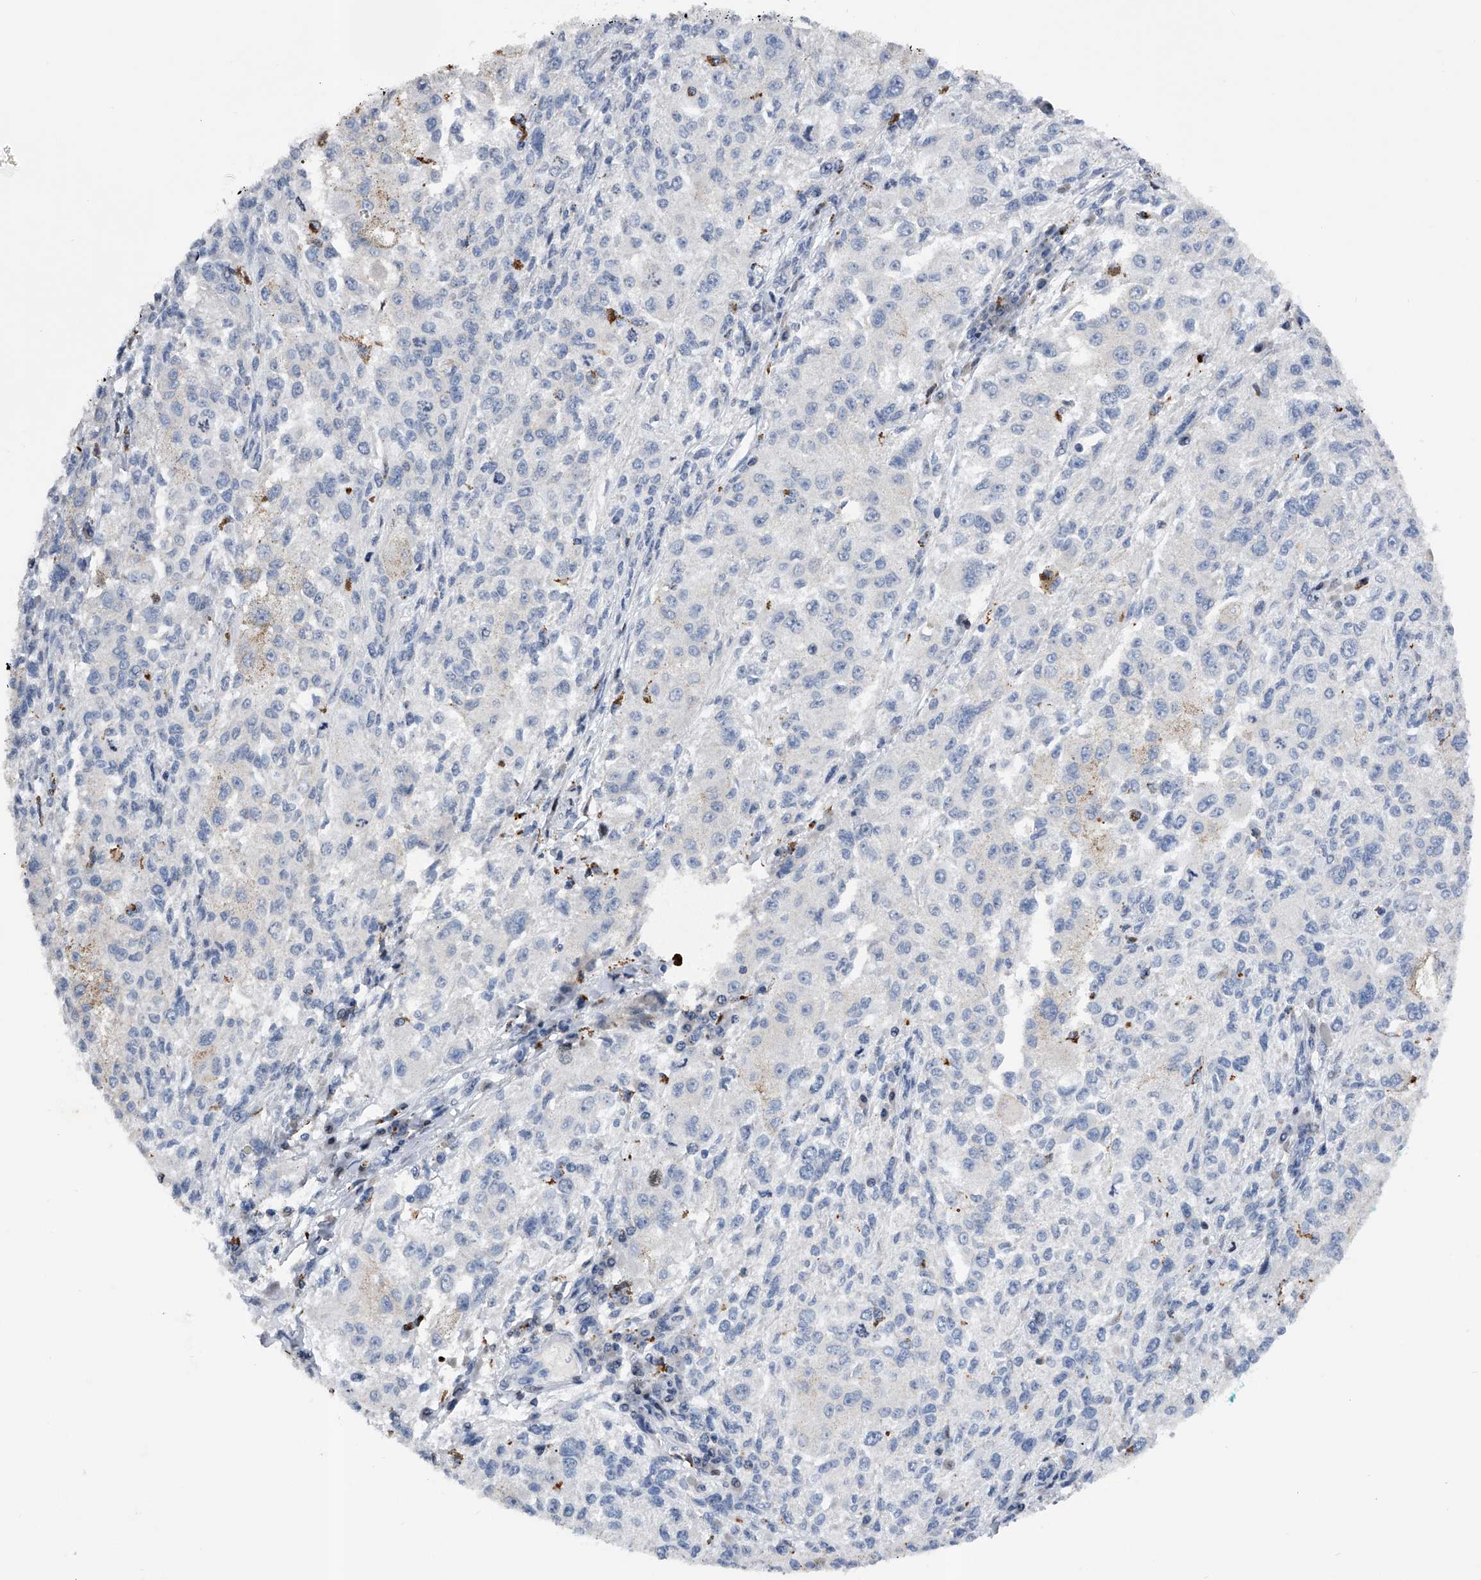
{"staining": {"intensity": "negative", "quantity": "none", "location": "none"}, "tissue": "melanoma", "cell_type": "Tumor cells", "image_type": "cancer", "snomed": [{"axis": "morphology", "description": "Necrosis, NOS"}, {"axis": "morphology", "description": "Malignant melanoma, NOS"}, {"axis": "topography", "description": "Skin"}], "caption": "Human melanoma stained for a protein using immunohistochemistry exhibits no expression in tumor cells.", "gene": "RWDD2A", "patient": {"sex": "female", "age": 87}}